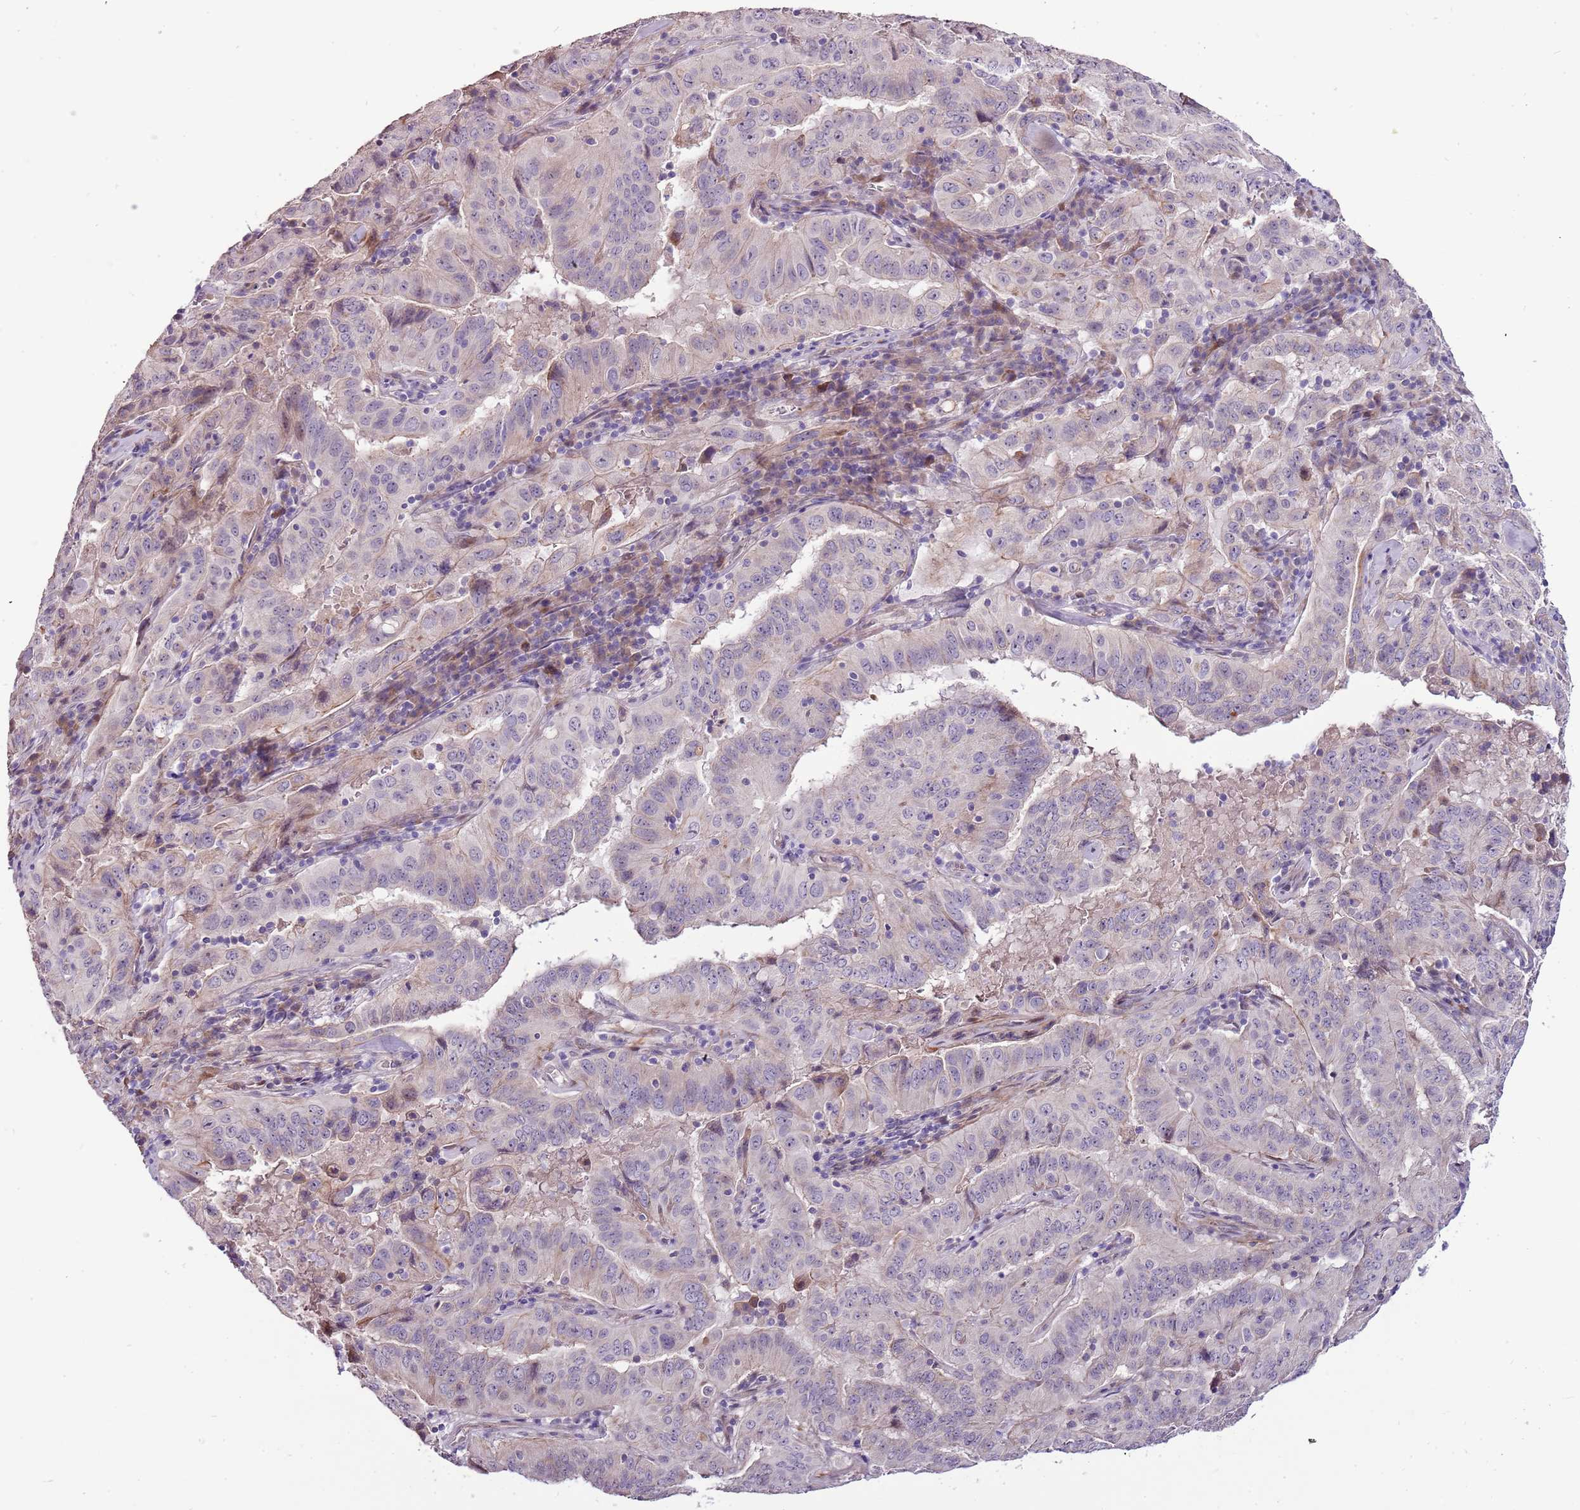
{"staining": {"intensity": "negative", "quantity": "none", "location": "none"}, "tissue": "pancreatic cancer", "cell_type": "Tumor cells", "image_type": "cancer", "snomed": [{"axis": "morphology", "description": "Adenocarcinoma, NOS"}, {"axis": "topography", "description": "Pancreas"}], "caption": "An image of pancreatic cancer (adenocarcinoma) stained for a protein displays no brown staining in tumor cells. The staining is performed using DAB brown chromogen with nuclei counter-stained in using hematoxylin.", "gene": "NKX2-3", "patient": {"sex": "male", "age": 63}}